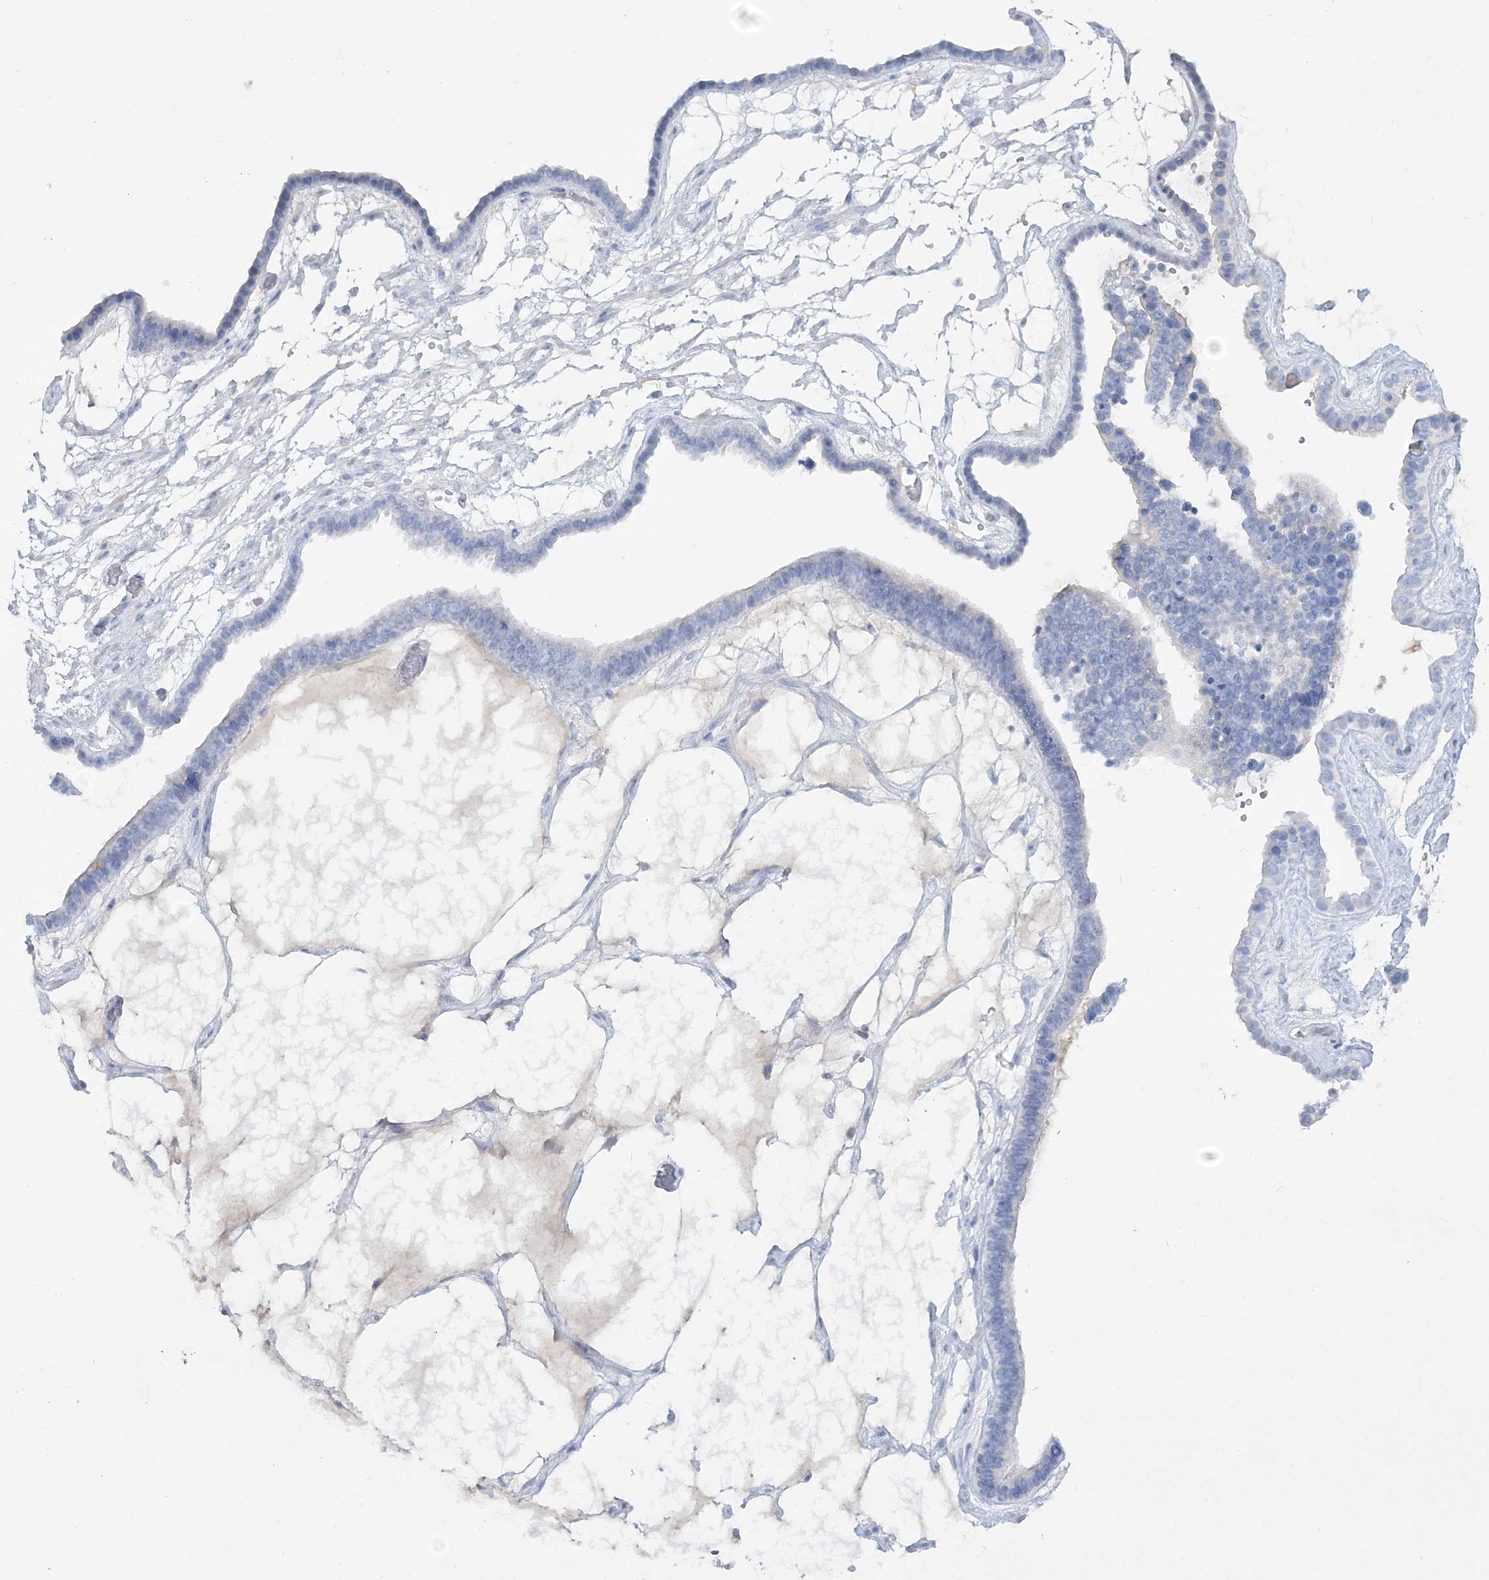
{"staining": {"intensity": "negative", "quantity": "none", "location": "none"}, "tissue": "ovarian cancer", "cell_type": "Tumor cells", "image_type": "cancer", "snomed": [{"axis": "morphology", "description": "Cystadenocarcinoma, serous, NOS"}, {"axis": "topography", "description": "Ovary"}], "caption": "DAB immunohistochemical staining of human ovarian cancer (serous cystadenocarcinoma) demonstrates no significant expression in tumor cells.", "gene": "WDSUB1", "patient": {"sex": "female", "age": 56}}